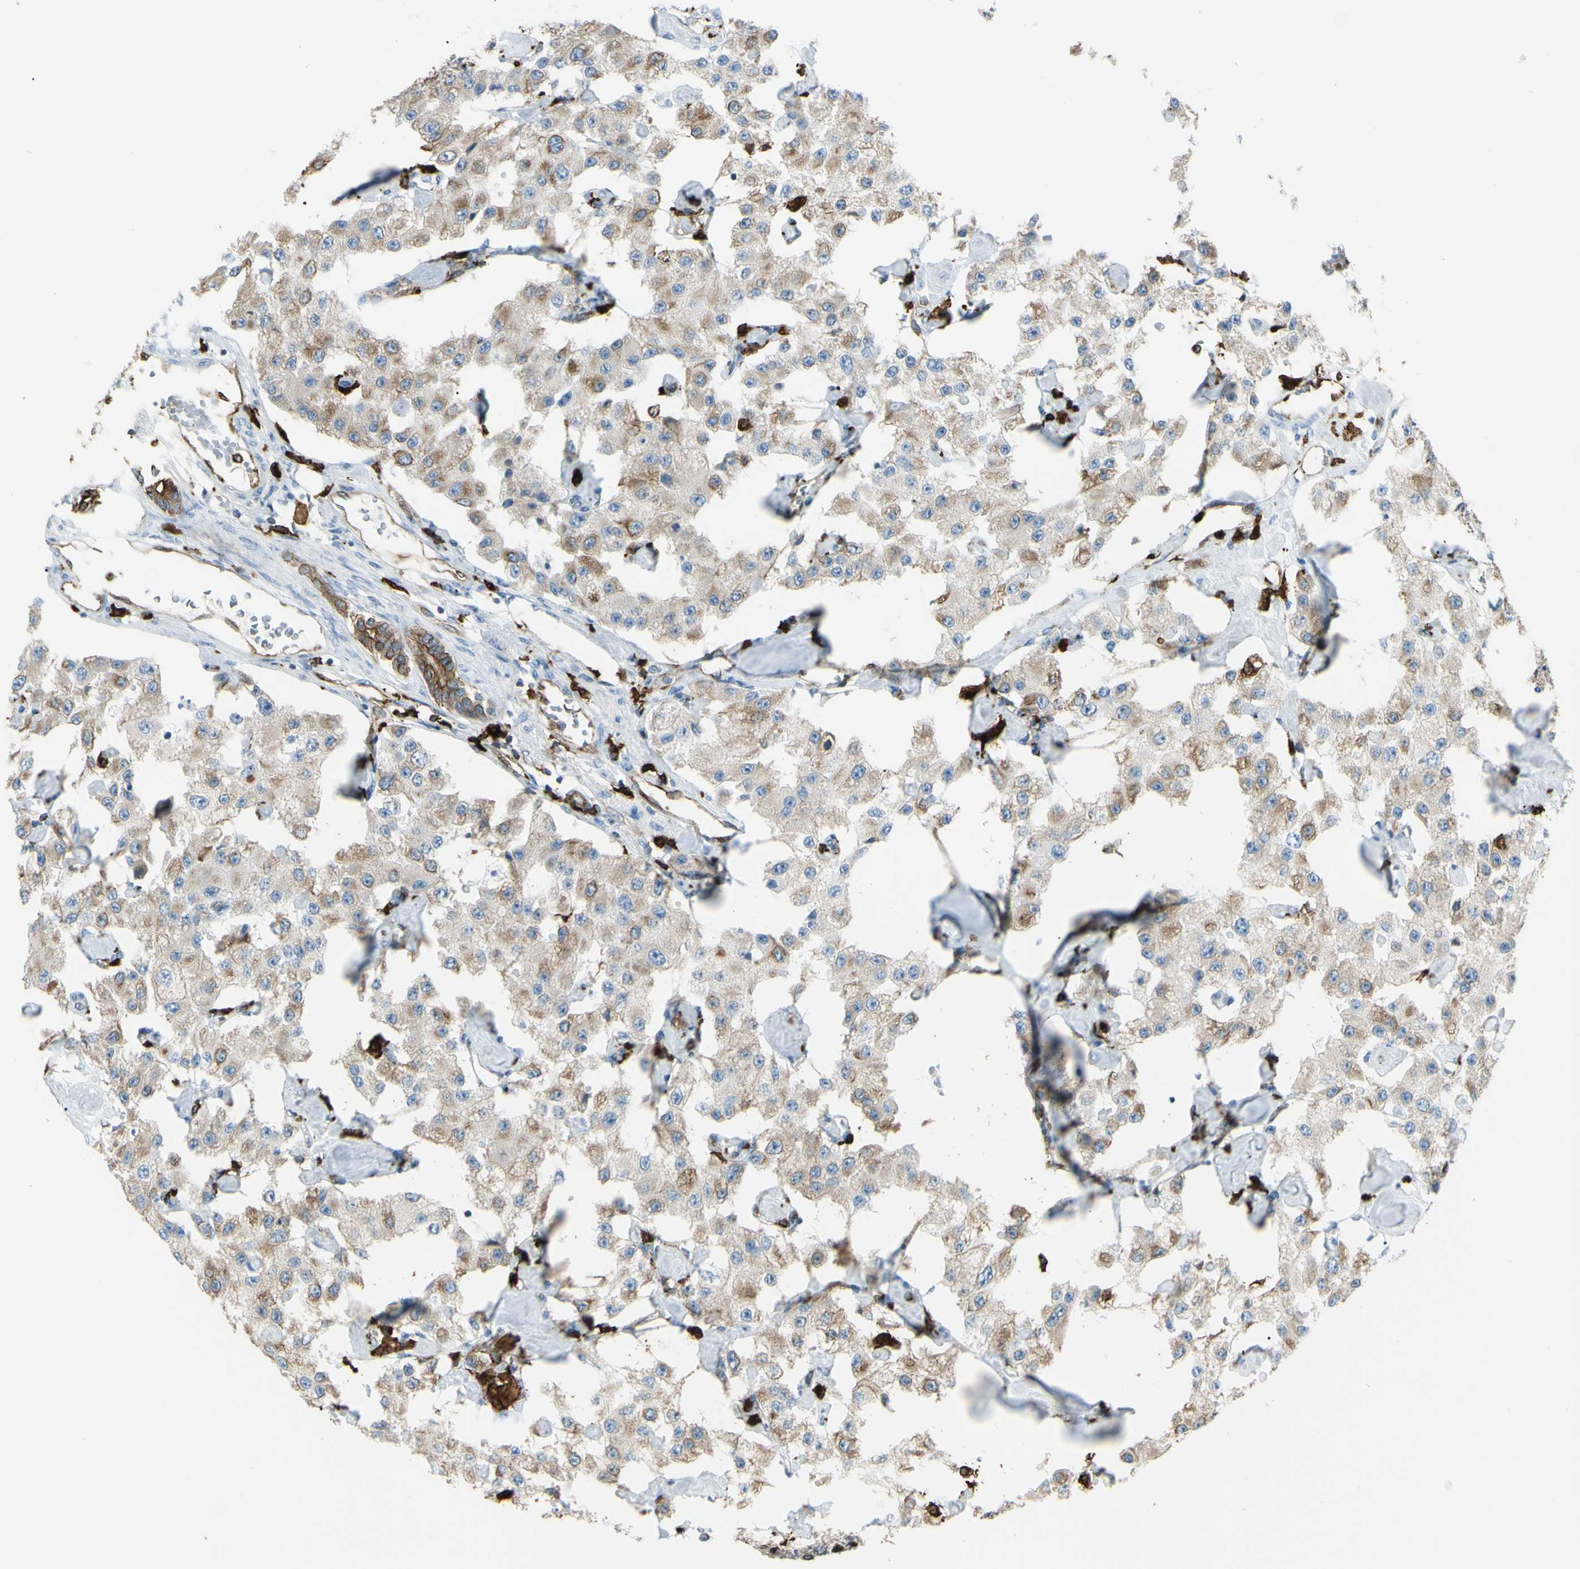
{"staining": {"intensity": "weak", "quantity": ">75%", "location": "cytoplasmic/membranous"}, "tissue": "carcinoid", "cell_type": "Tumor cells", "image_type": "cancer", "snomed": [{"axis": "morphology", "description": "Carcinoid, malignant, NOS"}, {"axis": "topography", "description": "Pancreas"}], "caption": "Immunohistochemical staining of carcinoid (malignant) displays low levels of weak cytoplasmic/membranous expression in about >75% of tumor cells.", "gene": "CD74", "patient": {"sex": "male", "age": 41}}